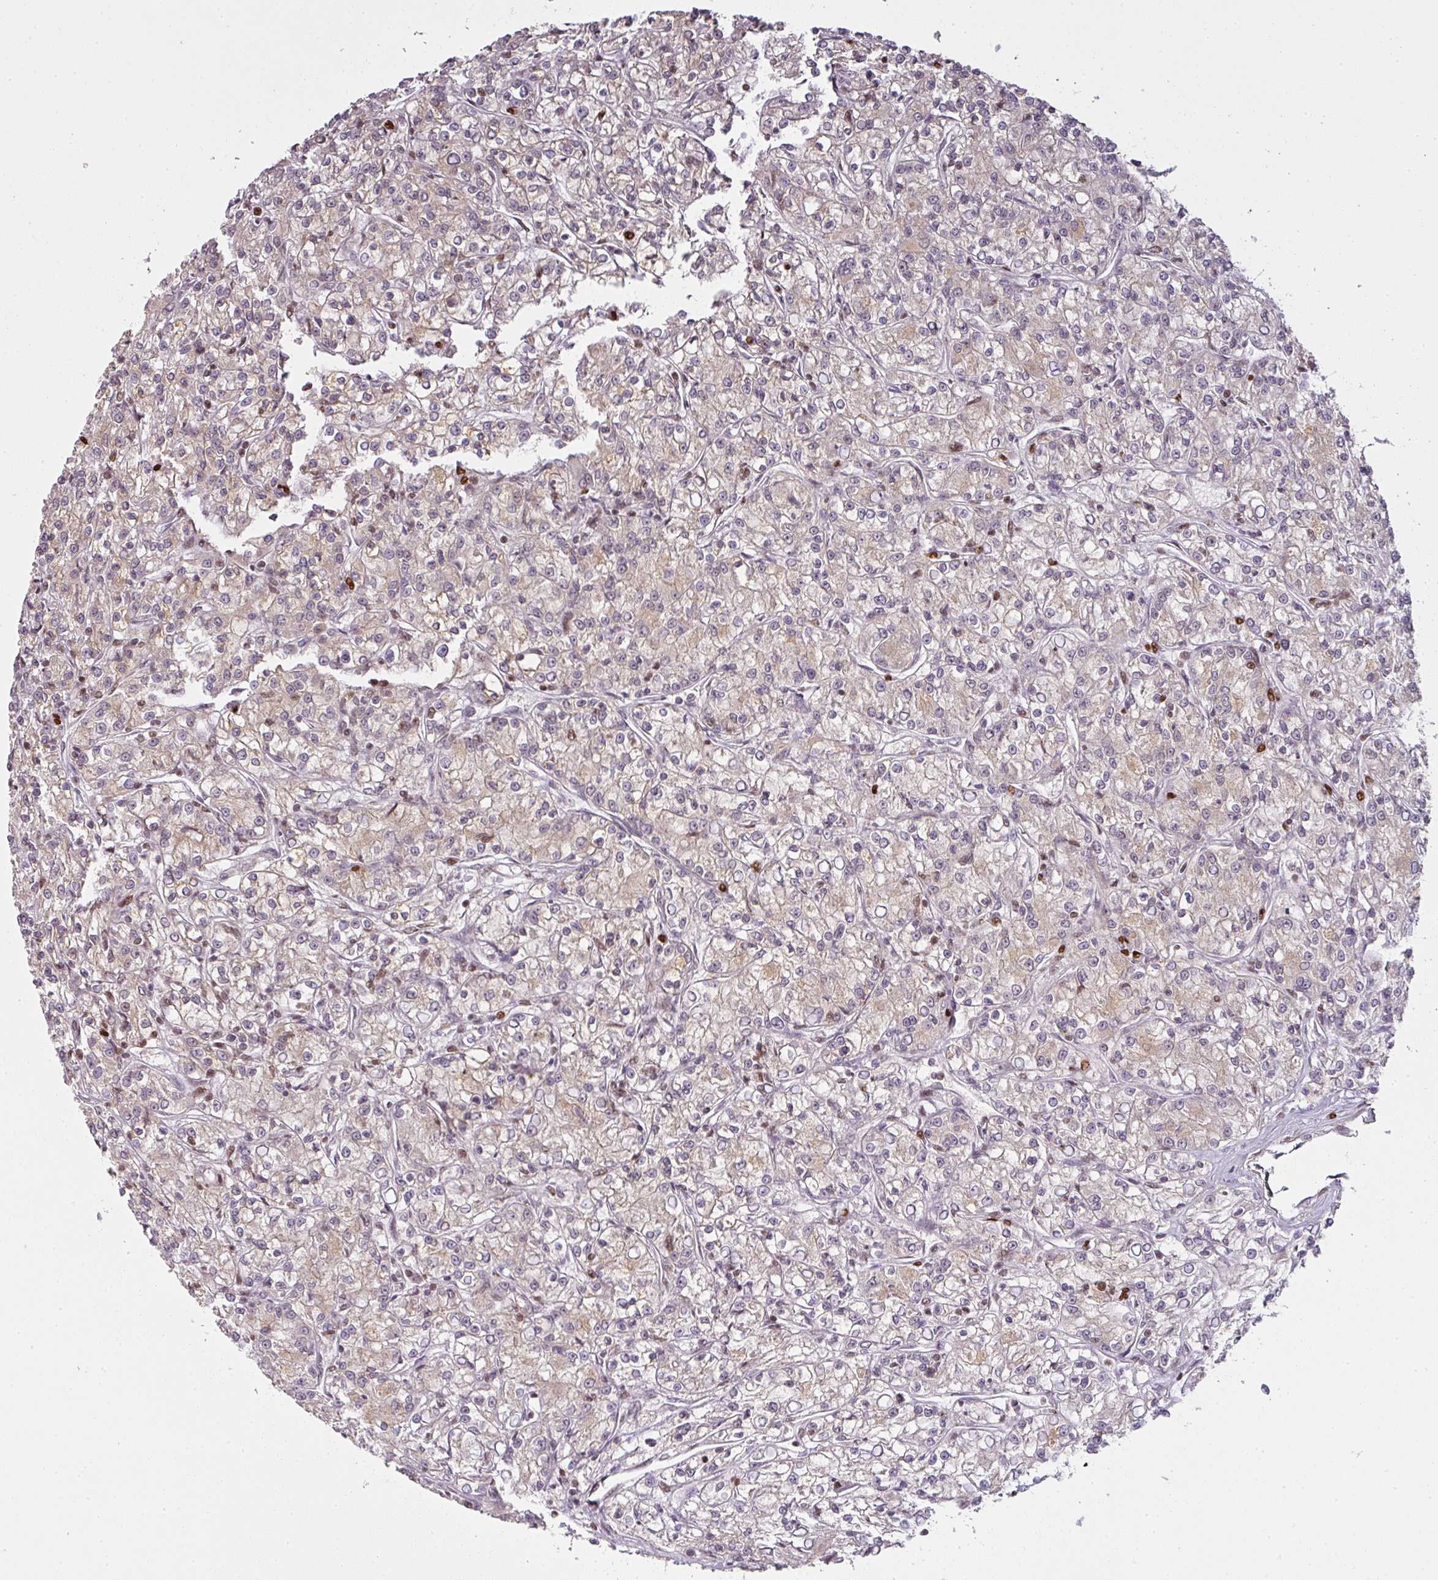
{"staining": {"intensity": "weak", "quantity": "25%-75%", "location": "cytoplasmic/membranous"}, "tissue": "renal cancer", "cell_type": "Tumor cells", "image_type": "cancer", "snomed": [{"axis": "morphology", "description": "Adenocarcinoma, NOS"}, {"axis": "topography", "description": "Kidney"}], "caption": "Tumor cells demonstrate low levels of weak cytoplasmic/membranous positivity in approximately 25%-75% of cells in renal cancer. Using DAB (brown) and hematoxylin (blue) stains, captured at high magnification using brightfield microscopy.", "gene": "GPRIN2", "patient": {"sex": "female", "age": 59}}